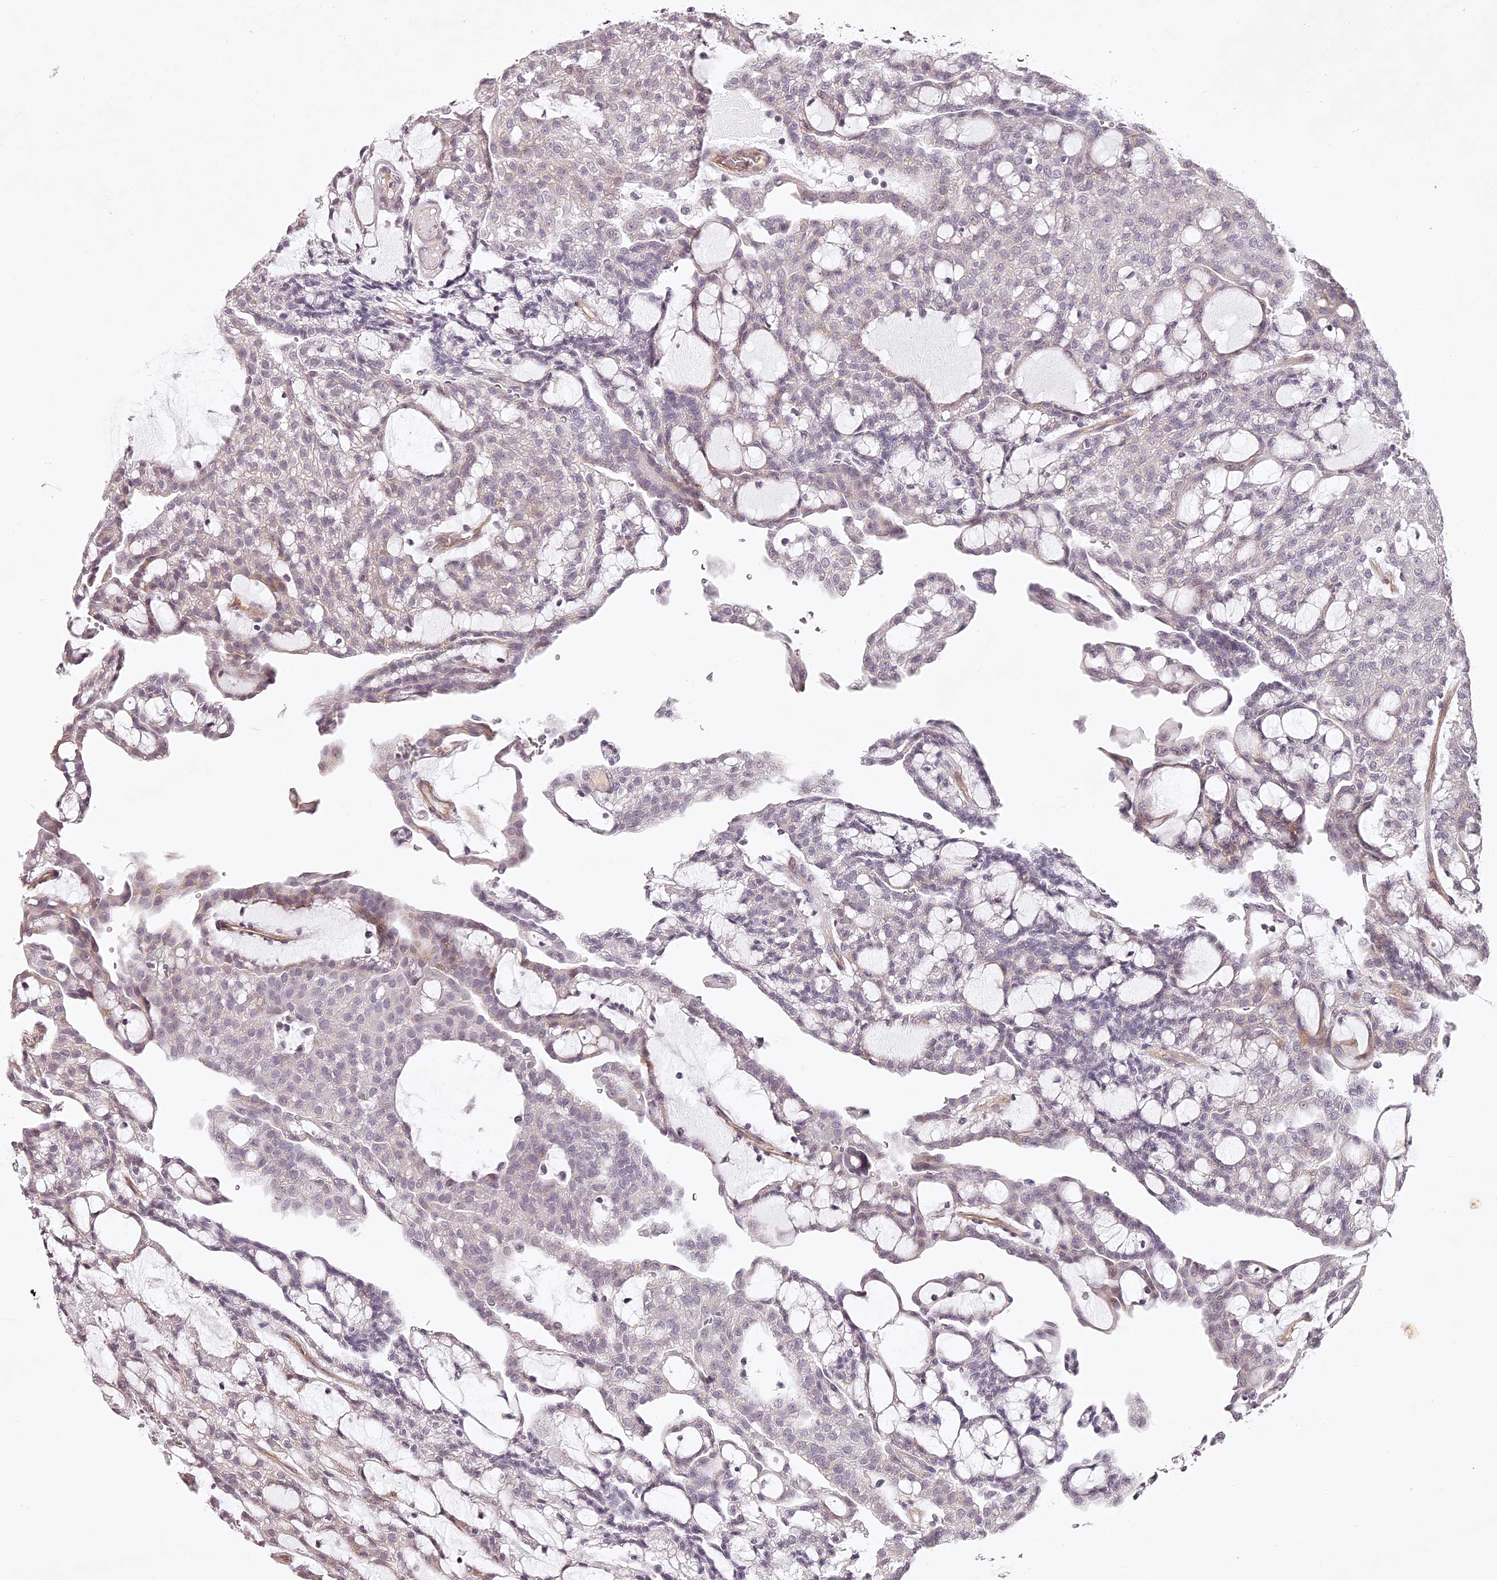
{"staining": {"intensity": "weak", "quantity": "<25%", "location": "cytoplasmic/membranous"}, "tissue": "renal cancer", "cell_type": "Tumor cells", "image_type": "cancer", "snomed": [{"axis": "morphology", "description": "Adenocarcinoma, NOS"}, {"axis": "topography", "description": "Kidney"}], "caption": "A high-resolution micrograph shows immunohistochemistry staining of renal adenocarcinoma, which exhibits no significant positivity in tumor cells.", "gene": "ELAPOR1", "patient": {"sex": "male", "age": 63}}